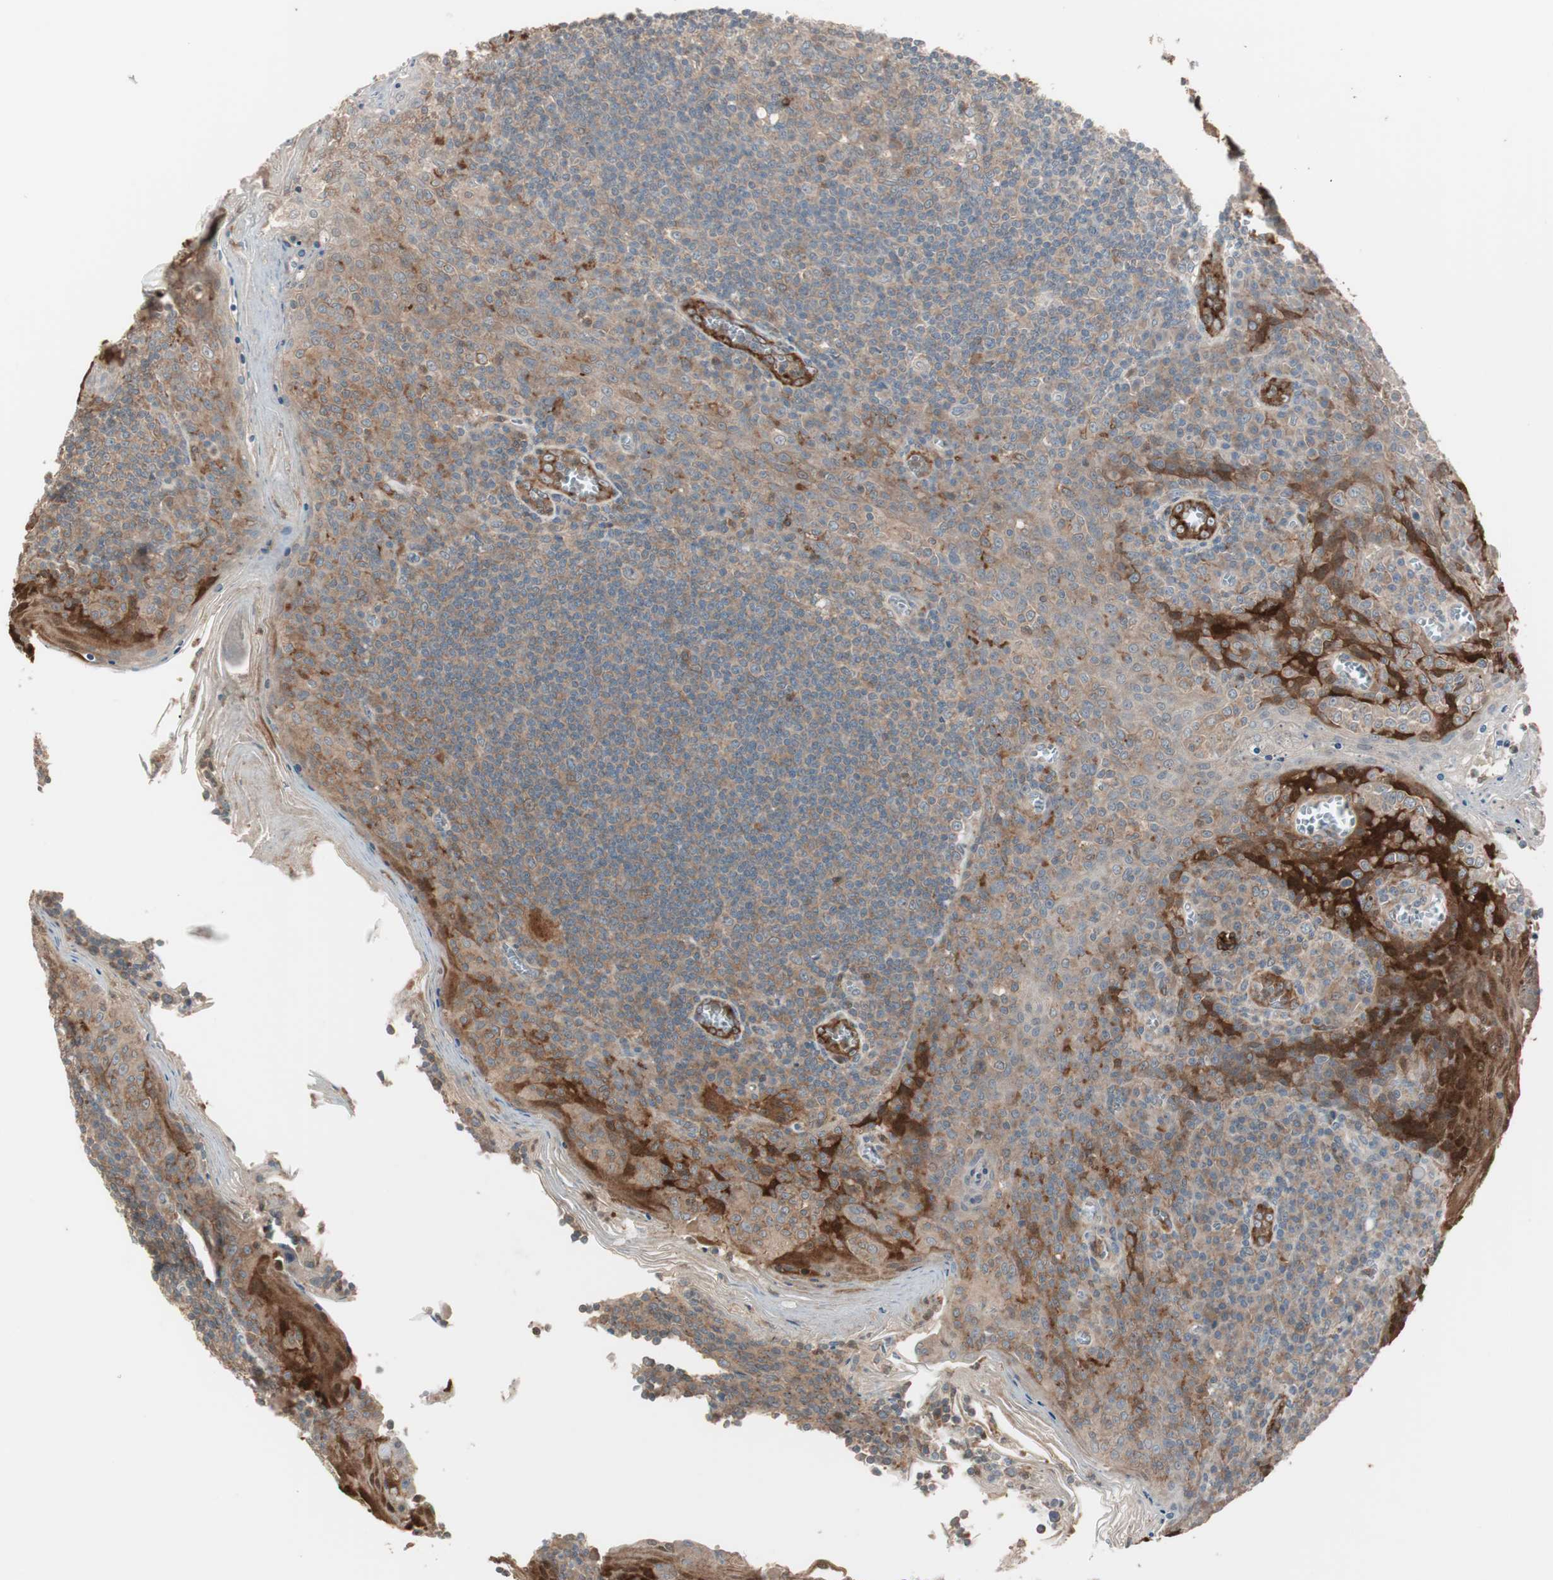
{"staining": {"intensity": "moderate", "quantity": ">75%", "location": "cytoplasmic/membranous"}, "tissue": "tonsil", "cell_type": "Germinal center cells", "image_type": "normal", "snomed": [{"axis": "morphology", "description": "Normal tissue, NOS"}, {"axis": "topography", "description": "Tonsil"}], "caption": "Benign tonsil displays moderate cytoplasmic/membranous staining in approximately >75% of germinal center cells, visualized by immunohistochemistry. The protein of interest is shown in brown color, while the nuclei are stained blue.", "gene": "STAB1", "patient": {"sex": "male", "age": 31}}